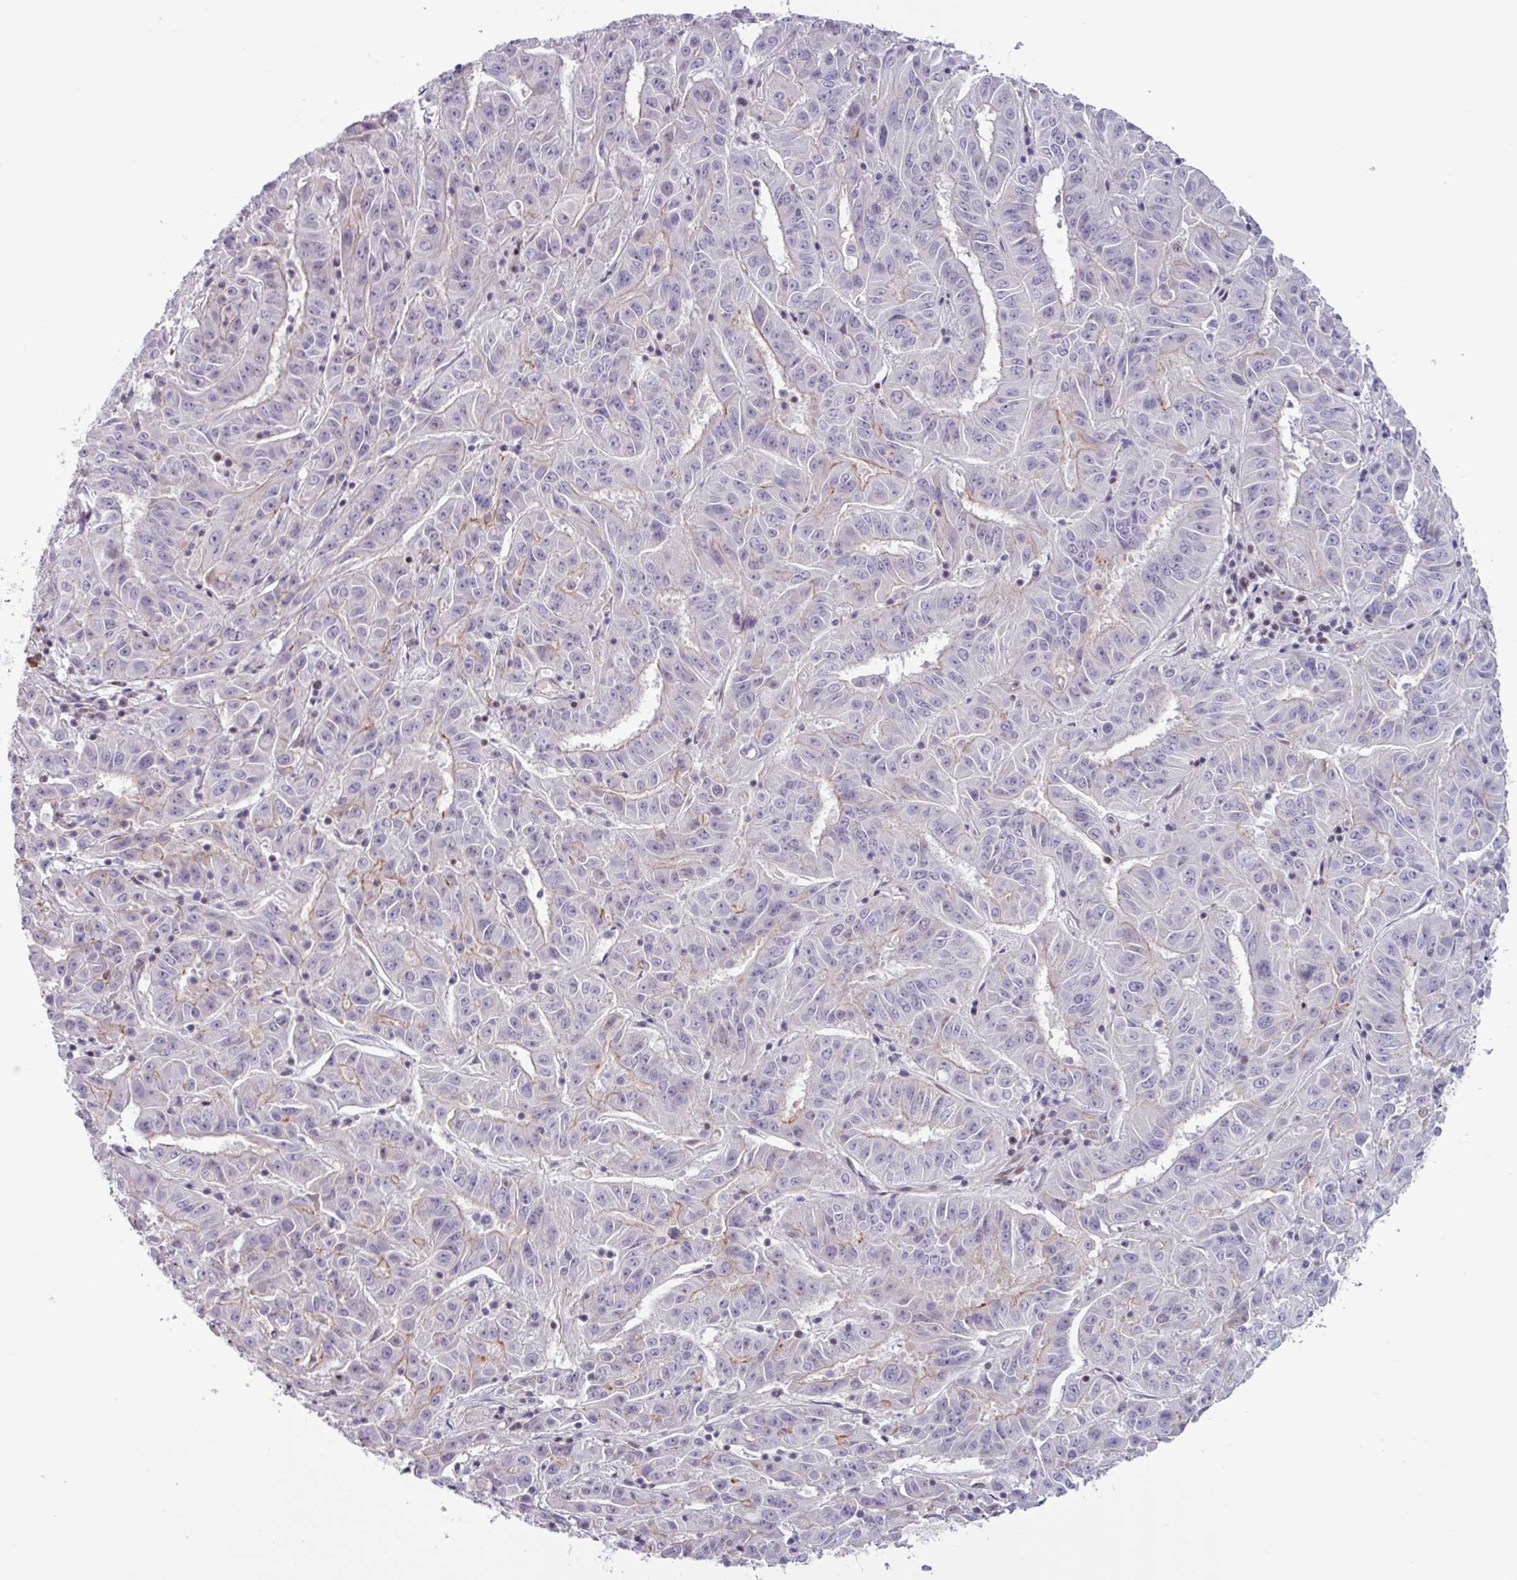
{"staining": {"intensity": "weak", "quantity": "<25%", "location": "cytoplasmic/membranous"}, "tissue": "pancreatic cancer", "cell_type": "Tumor cells", "image_type": "cancer", "snomed": [{"axis": "morphology", "description": "Adenocarcinoma, NOS"}, {"axis": "topography", "description": "Pancreas"}], "caption": "This is an immunohistochemistry image of pancreatic adenocarcinoma. There is no staining in tumor cells.", "gene": "ZNF575", "patient": {"sex": "male", "age": 63}}